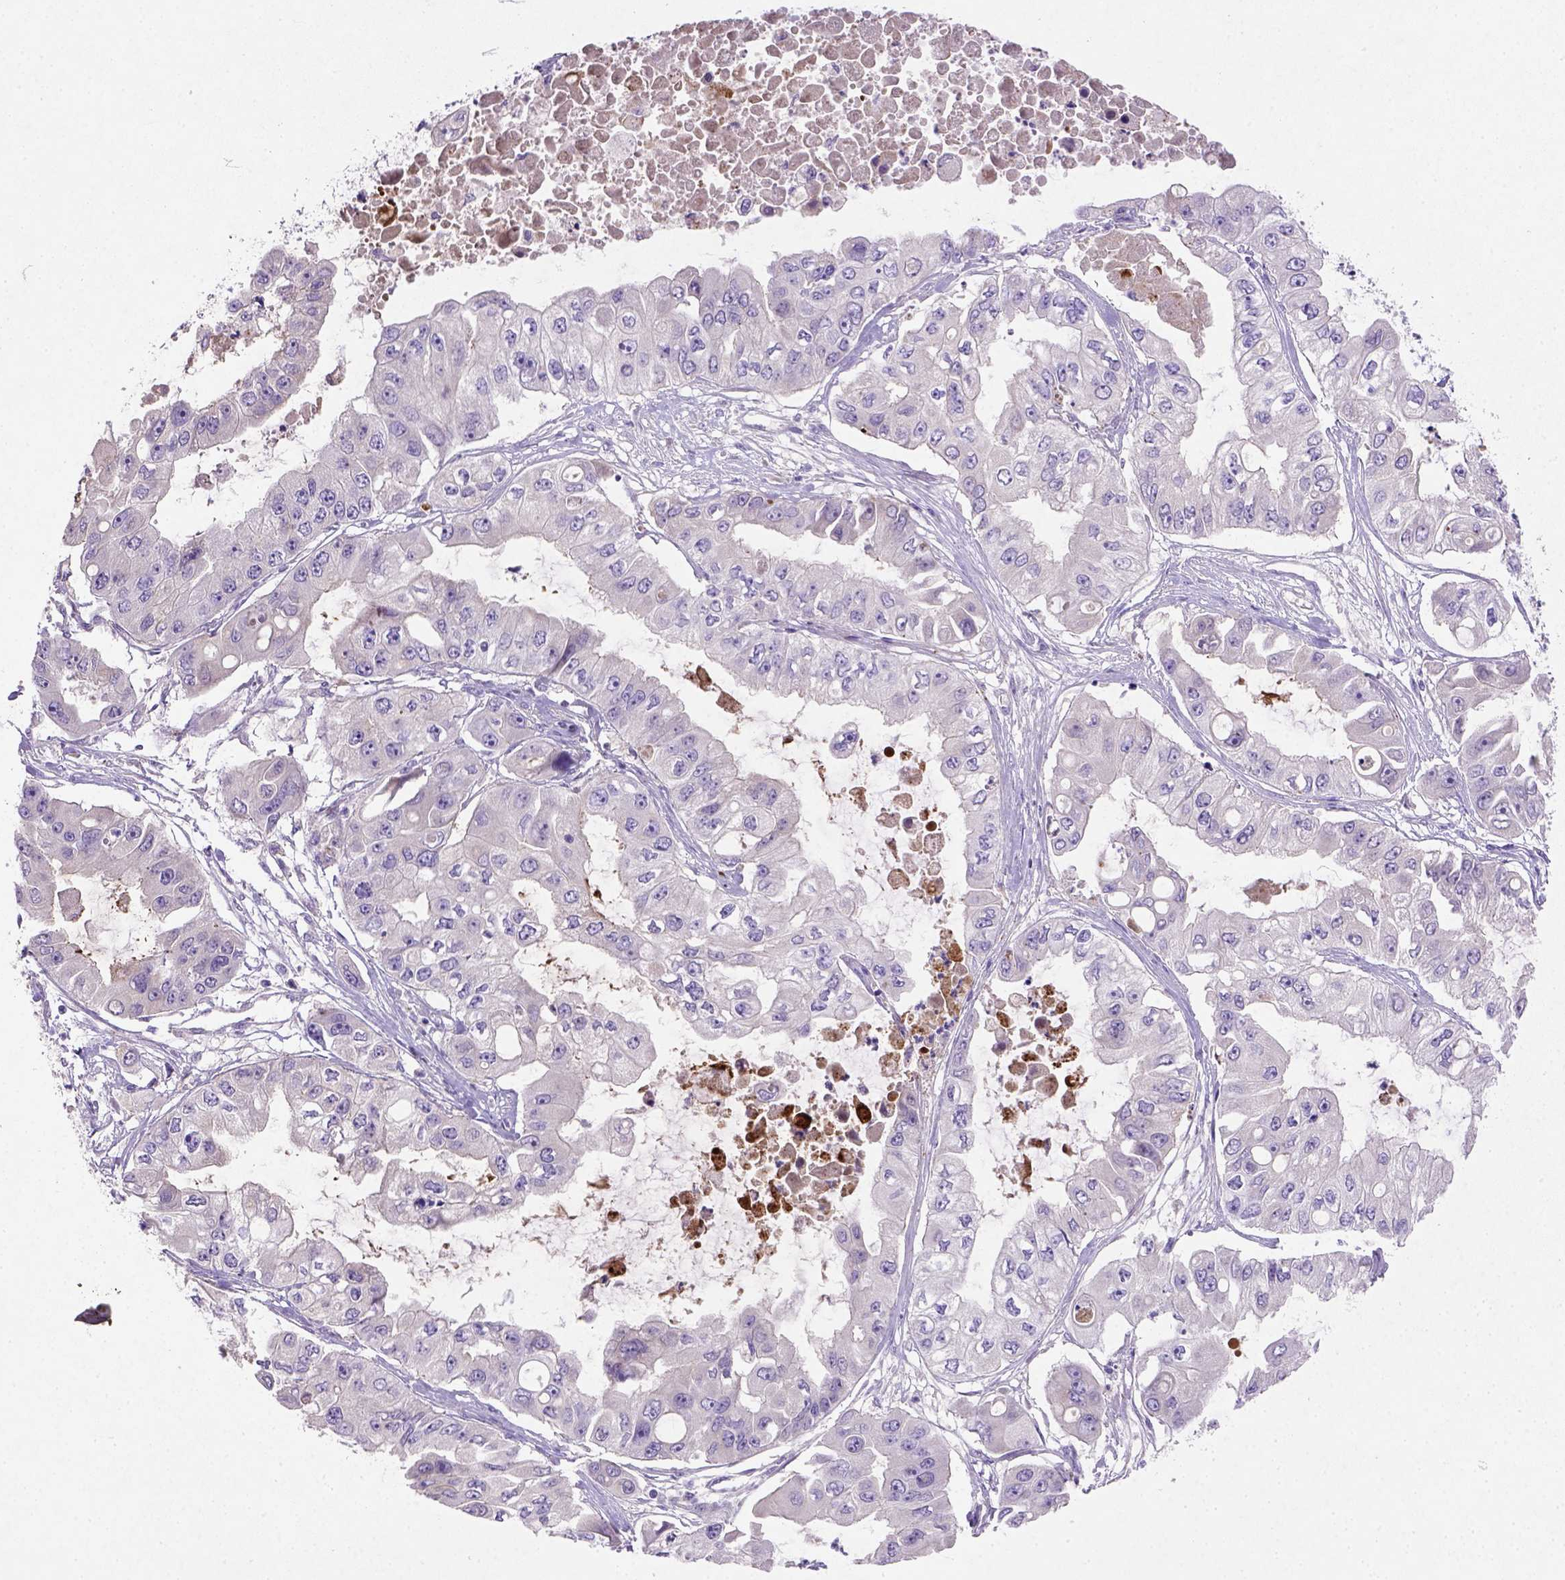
{"staining": {"intensity": "negative", "quantity": "none", "location": "none"}, "tissue": "ovarian cancer", "cell_type": "Tumor cells", "image_type": "cancer", "snomed": [{"axis": "morphology", "description": "Cystadenocarcinoma, serous, NOS"}, {"axis": "topography", "description": "Ovary"}], "caption": "Immunohistochemistry of human serous cystadenocarcinoma (ovarian) shows no staining in tumor cells. (Brightfield microscopy of DAB (3,3'-diaminobenzidine) immunohistochemistry (IHC) at high magnification).", "gene": "NUDT2", "patient": {"sex": "female", "age": 56}}